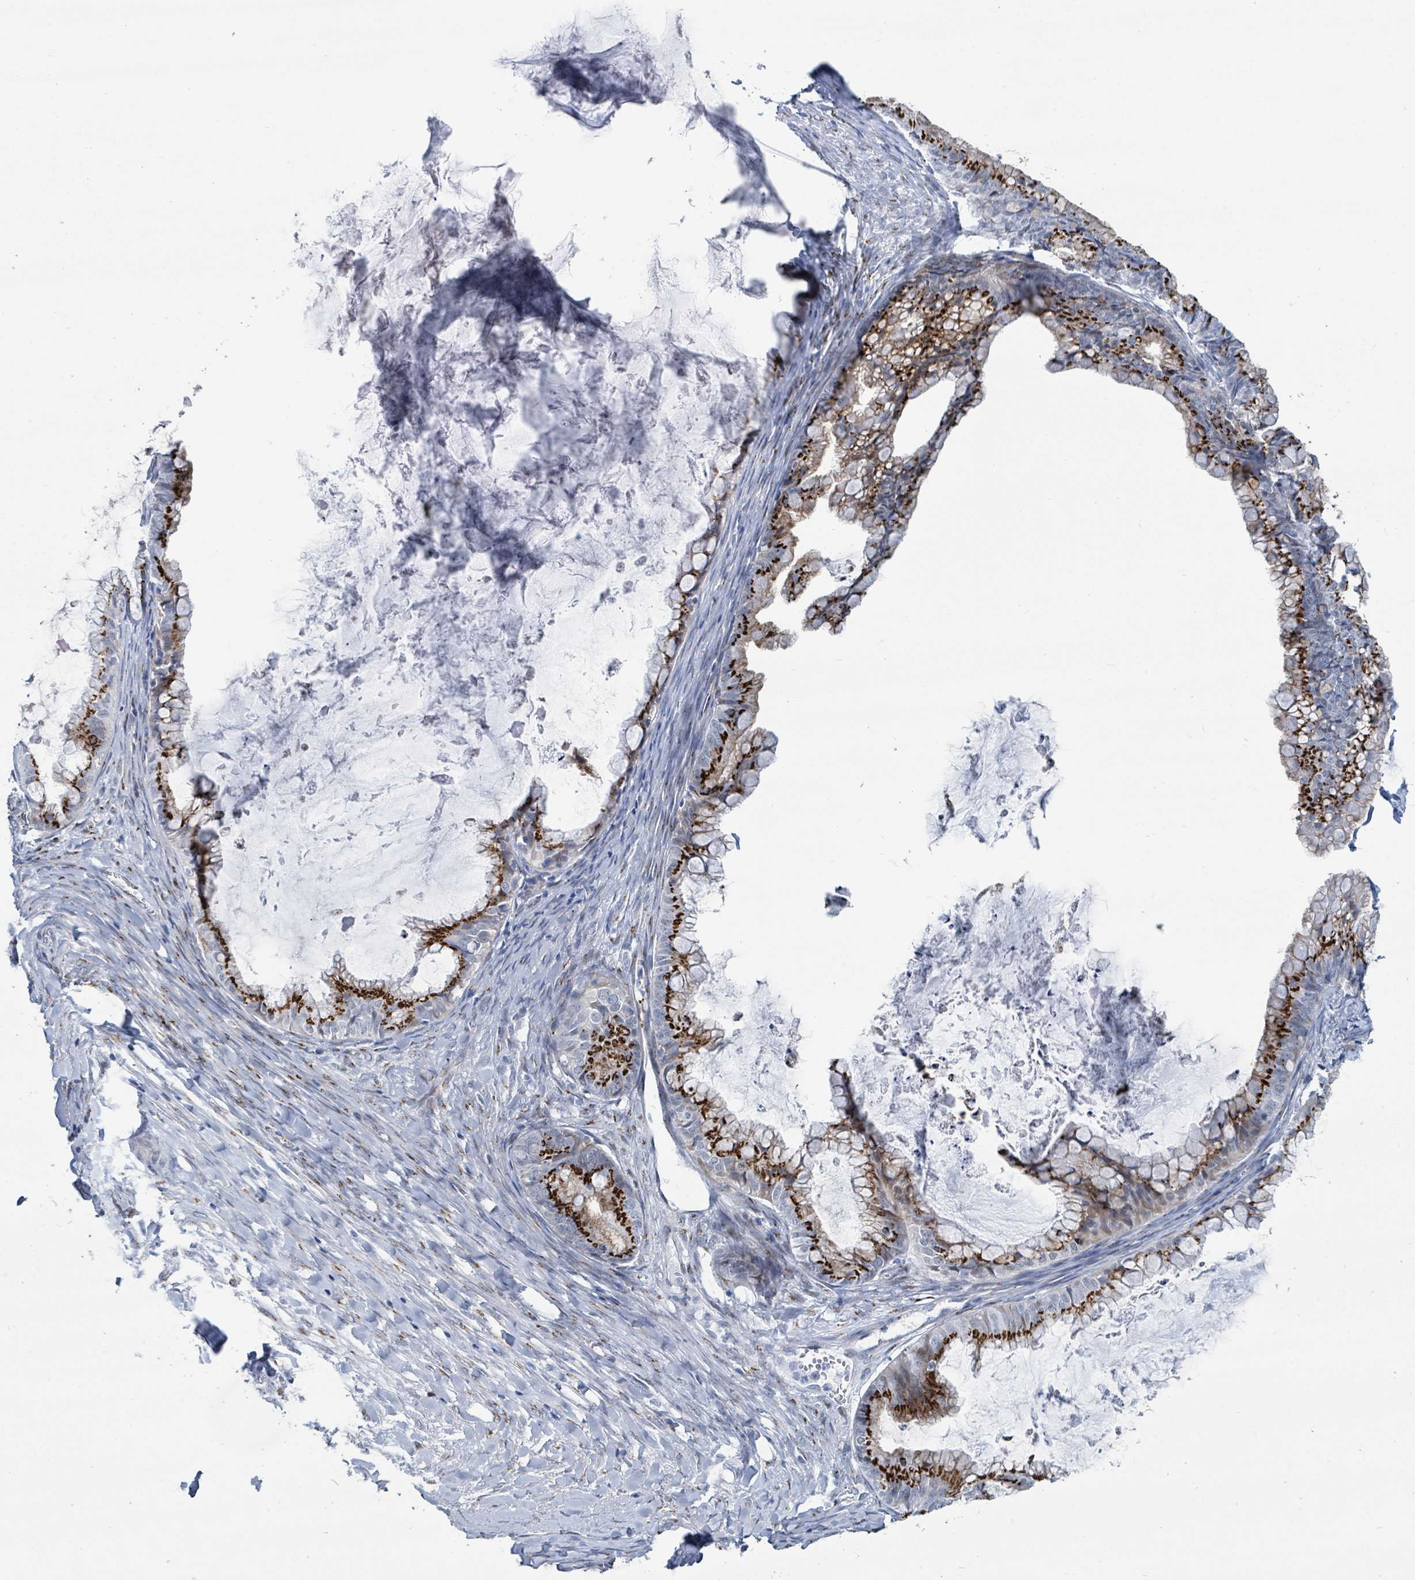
{"staining": {"intensity": "strong", "quantity": ">75%", "location": "cytoplasmic/membranous"}, "tissue": "ovarian cancer", "cell_type": "Tumor cells", "image_type": "cancer", "snomed": [{"axis": "morphology", "description": "Cystadenocarcinoma, mucinous, NOS"}, {"axis": "topography", "description": "Ovary"}], "caption": "Protein expression analysis of mucinous cystadenocarcinoma (ovarian) exhibits strong cytoplasmic/membranous staining in about >75% of tumor cells. (DAB (3,3'-diaminobenzidine) IHC with brightfield microscopy, high magnification).", "gene": "DCAF5", "patient": {"sex": "female", "age": 35}}